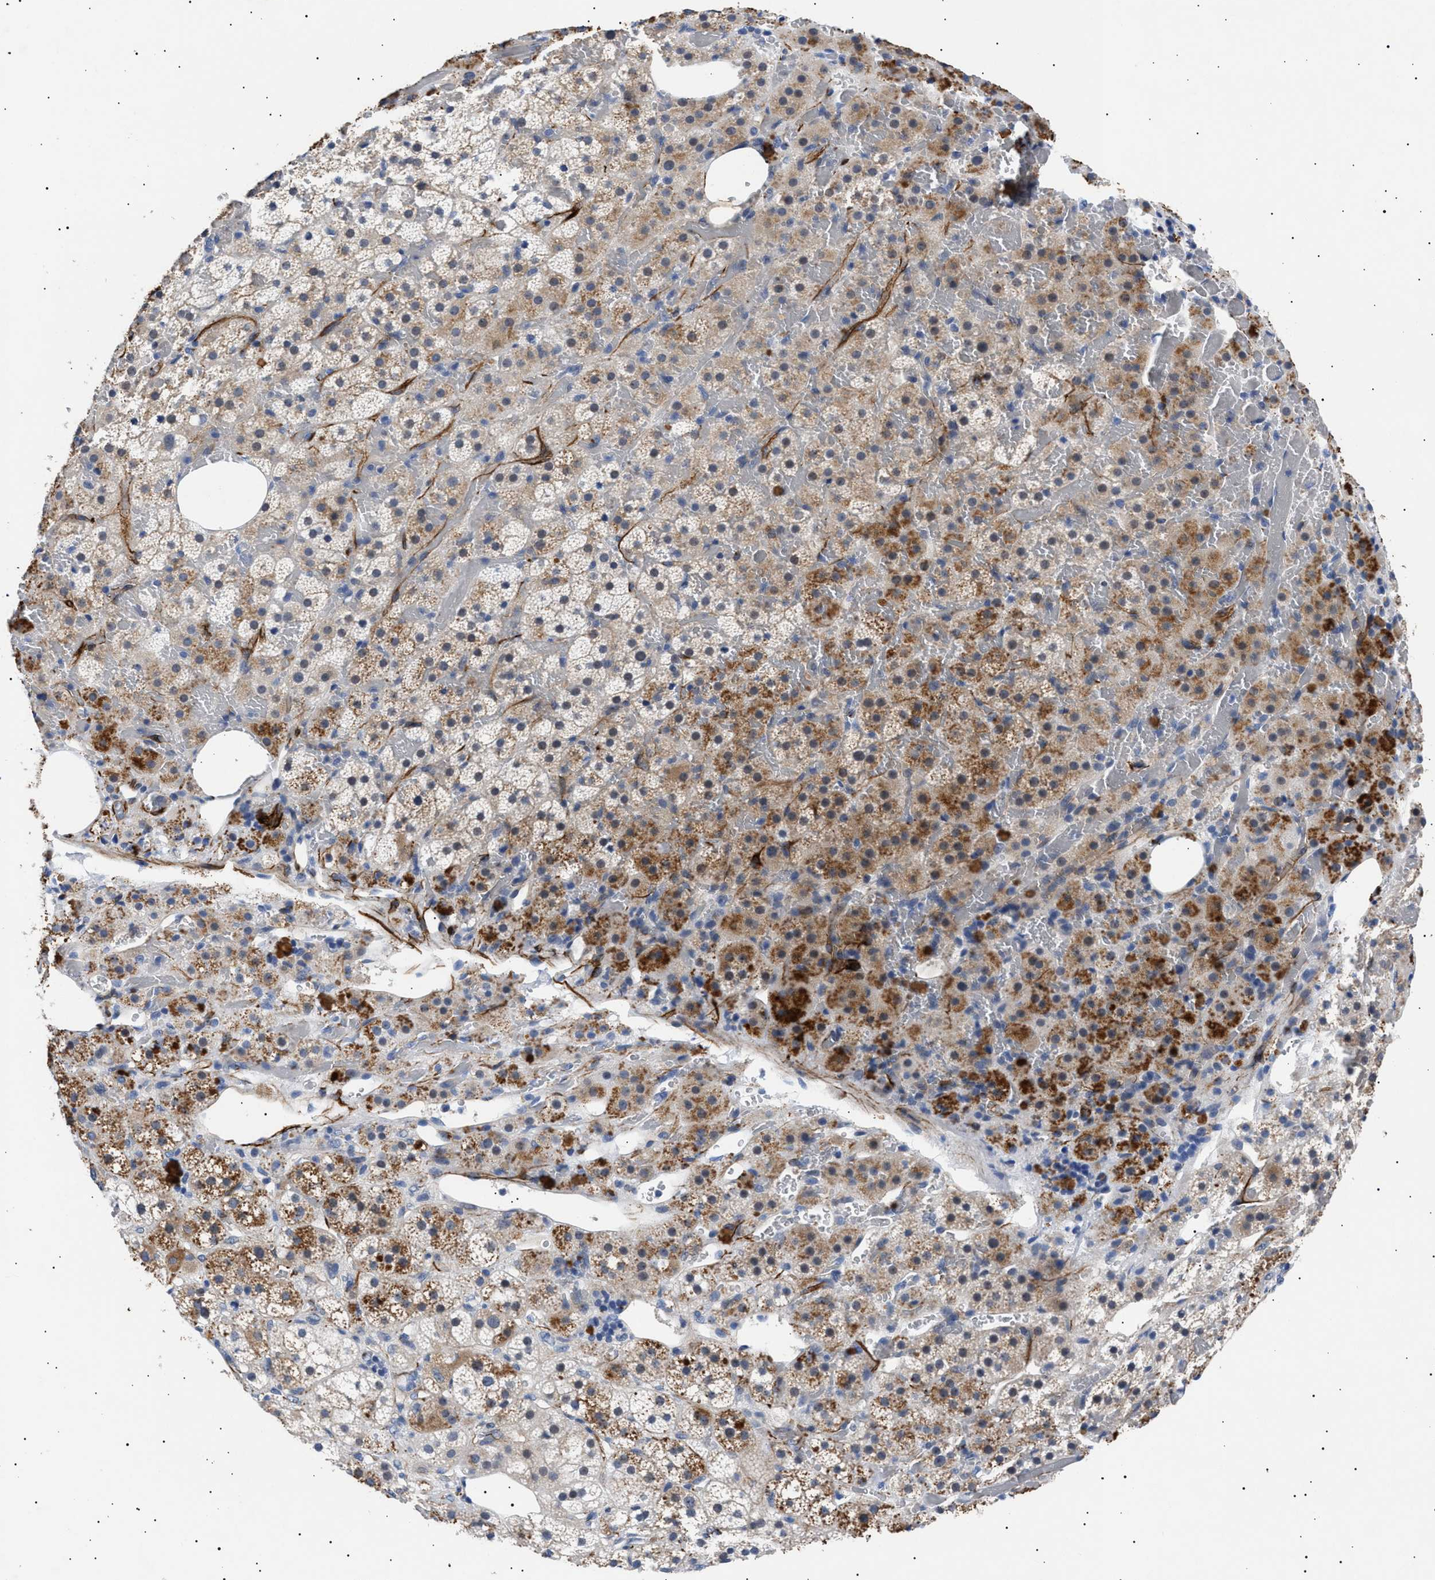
{"staining": {"intensity": "moderate", "quantity": "<25%", "location": "cytoplasmic/membranous"}, "tissue": "adrenal gland", "cell_type": "Glandular cells", "image_type": "normal", "snomed": [{"axis": "morphology", "description": "Normal tissue, NOS"}, {"axis": "topography", "description": "Adrenal gland"}], "caption": "Immunohistochemistry (IHC) (DAB (3,3'-diaminobenzidine)) staining of normal adrenal gland reveals moderate cytoplasmic/membranous protein staining in about <25% of glandular cells. The protein of interest is shown in brown color, while the nuclei are stained blue.", "gene": "OLFML2A", "patient": {"sex": "female", "age": 59}}